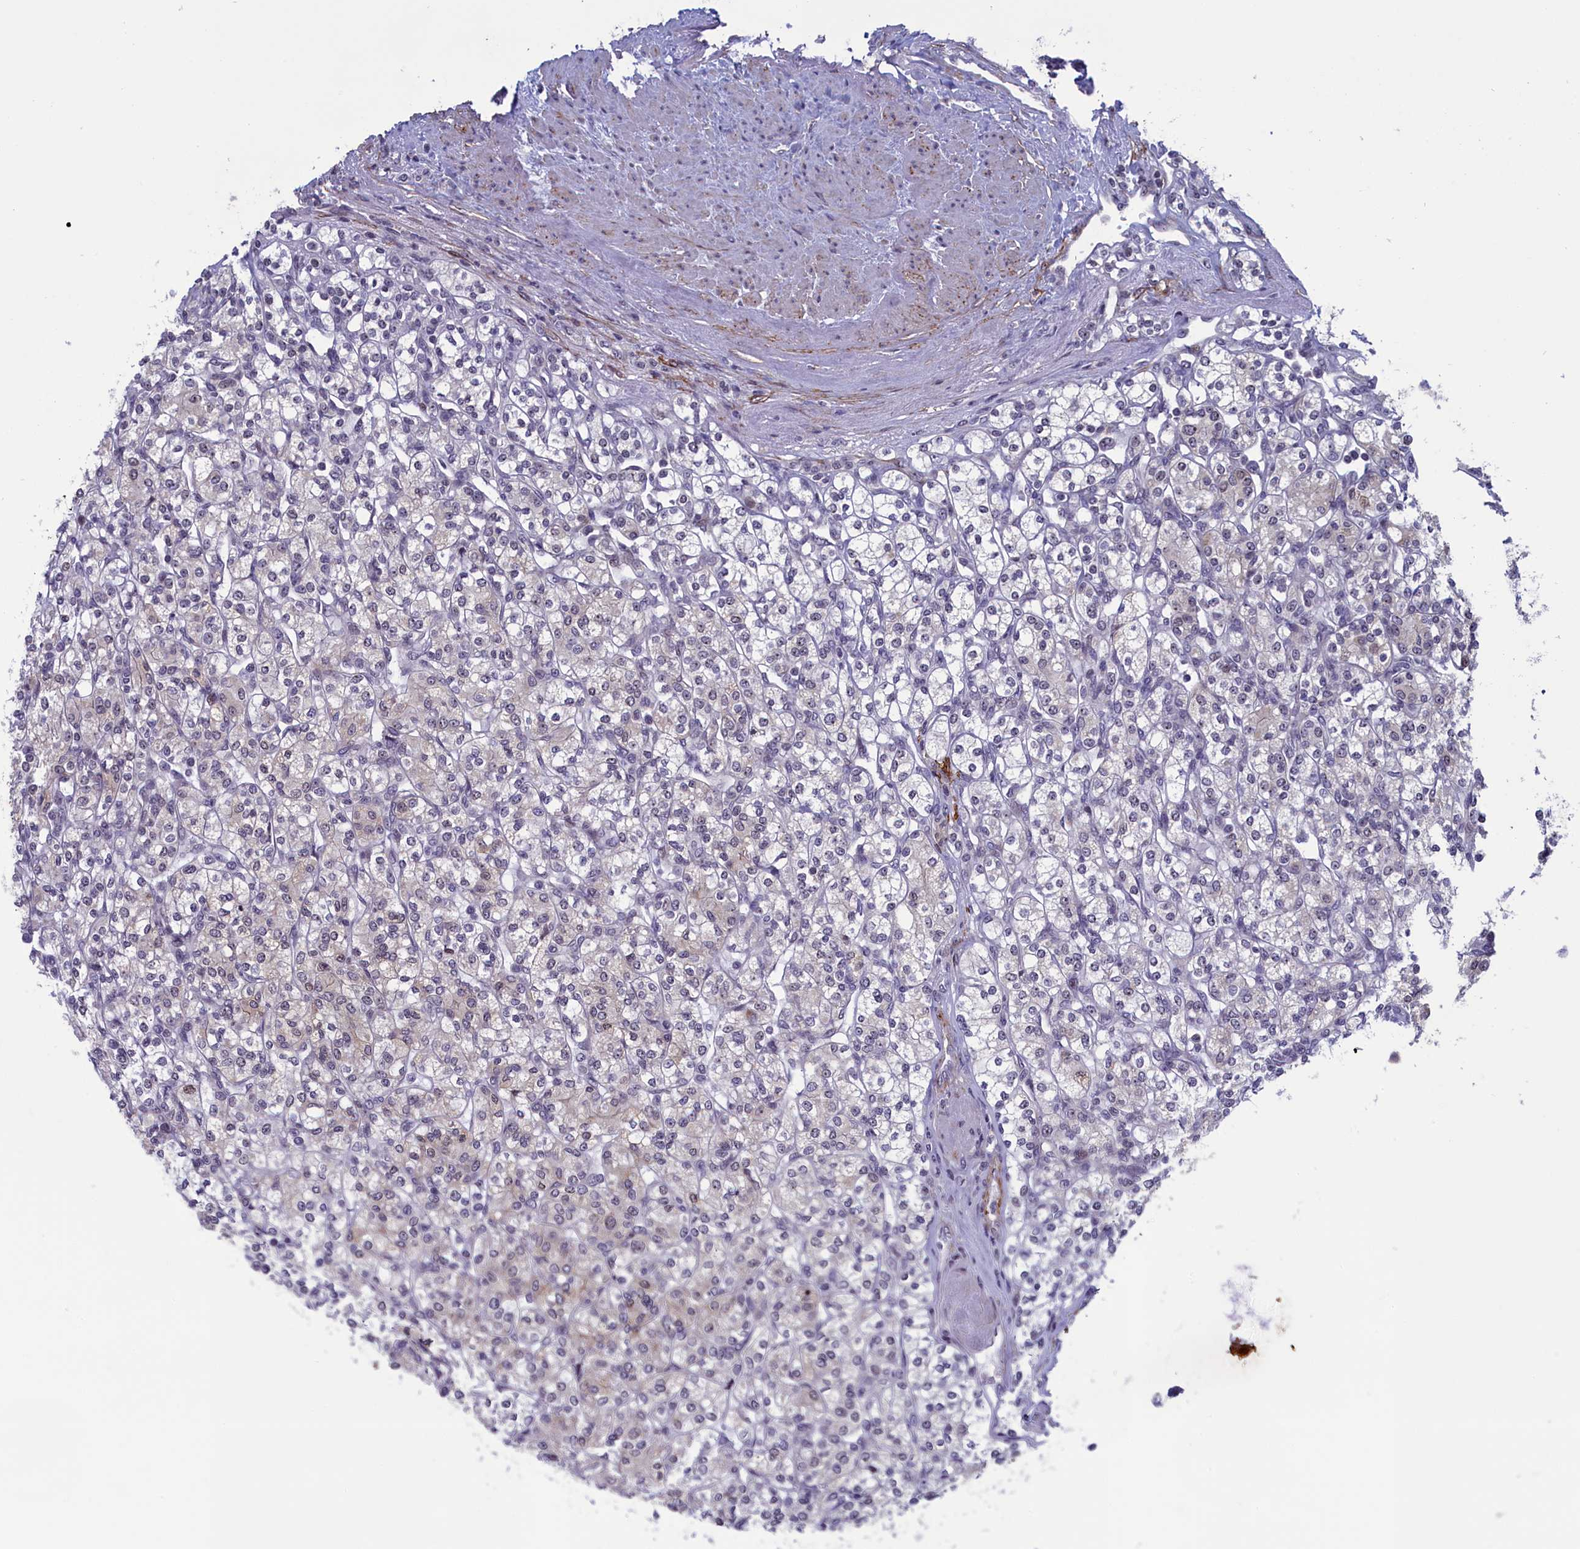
{"staining": {"intensity": "negative", "quantity": "none", "location": "none"}, "tissue": "renal cancer", "cell_type": "Tumor cells", "image_type": "cancer", "snomed": [{"axis": "morphology", "description": "Adenocarcinoma, NOS"}, {"axis": "topography", "description": "Kidney"}], "caption": "Renal cancer (adenocarcinoma) stained for a protein using immunohistochemistry exhibits no positivity tumor cells.", "gene": "PPAN", "patient": {"sex": "male", "age": 77}}